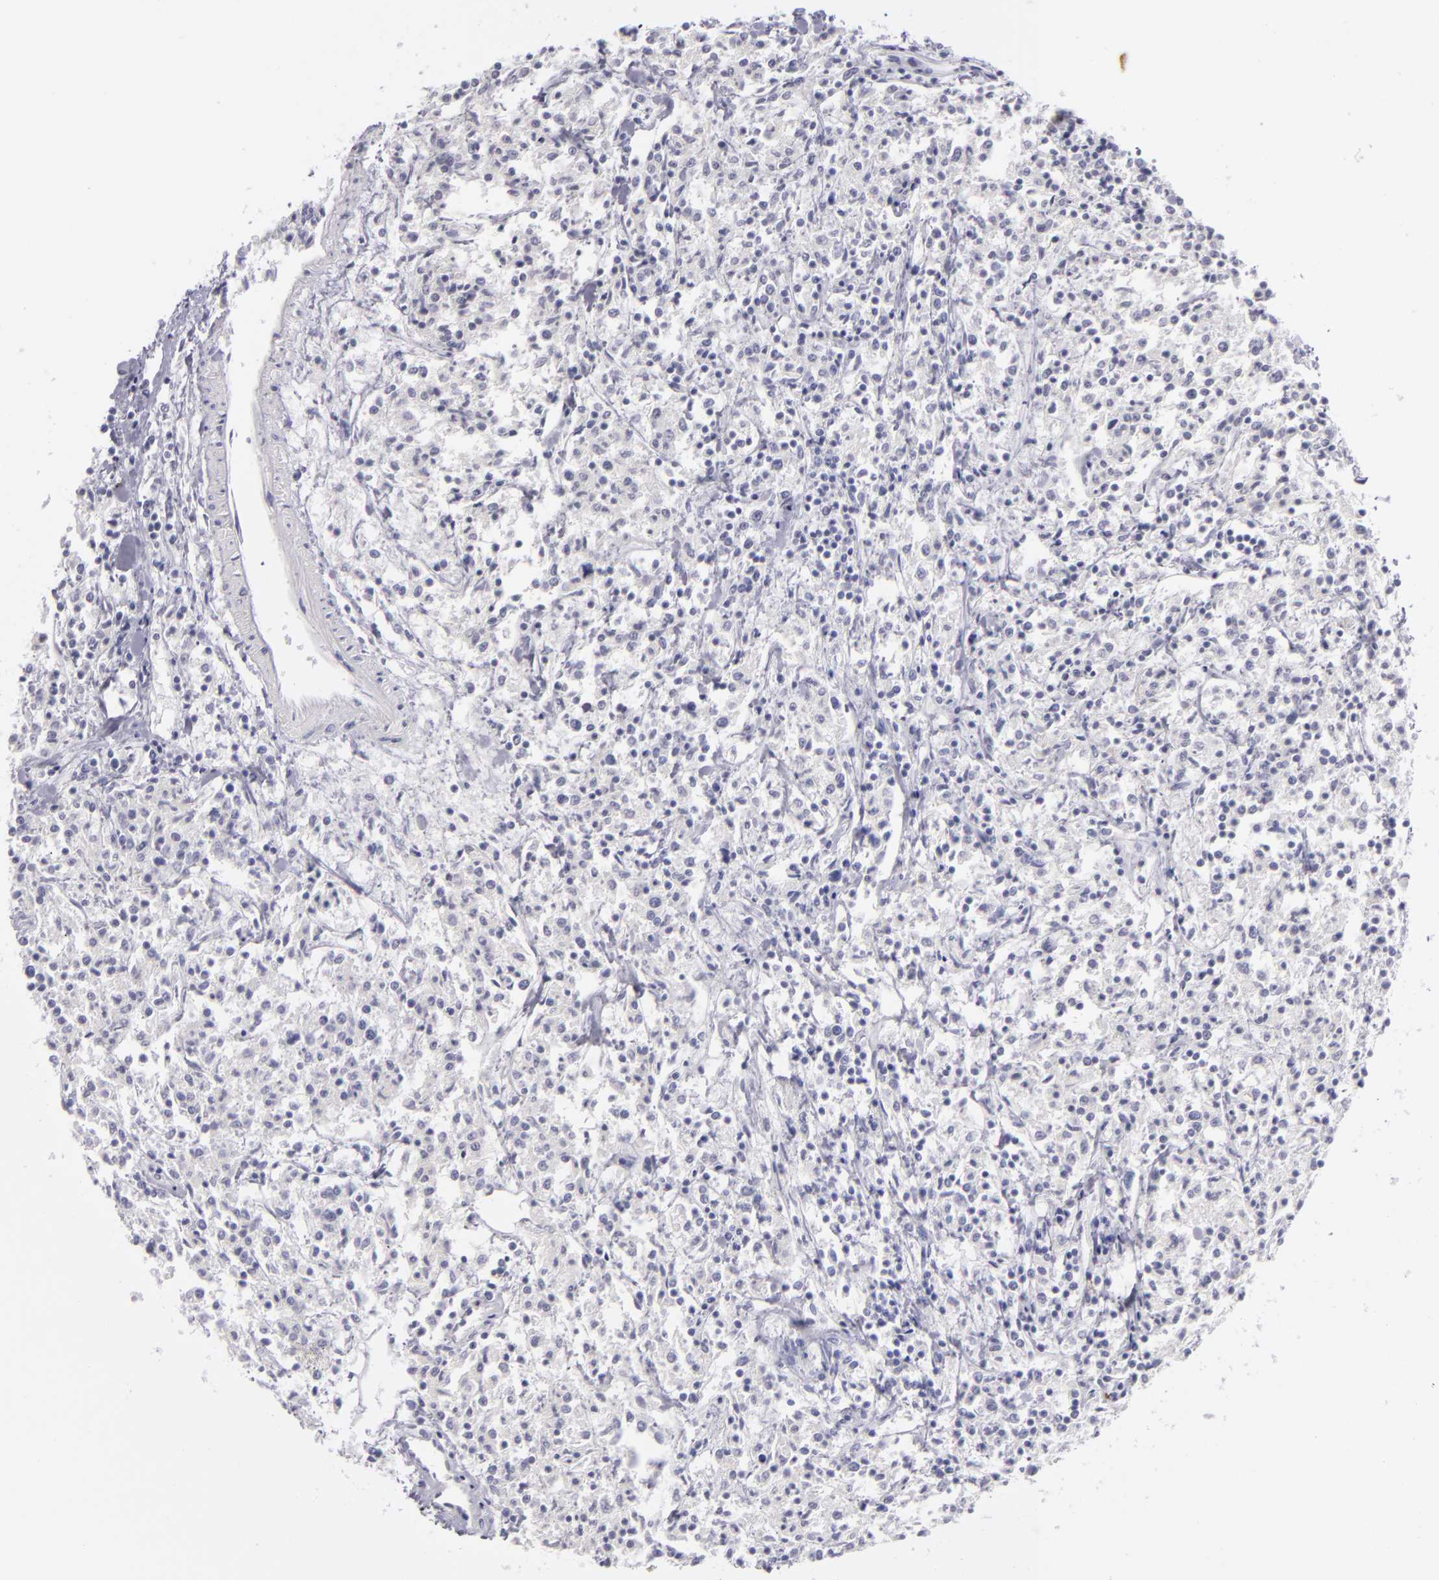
{"staining": {"intensity": "negative", "quantity": "none", "location": "none"}, "tissue": "lymphoma", "cell_type": "Tumor cells", "image_type": "cancer", "snomed": [{"axis": "morphology", "description": "Malignant lymphoma, non-Hodgkin's type, Low grade"}, {"axis": "topography", "description": "Small intestine"}], "caption": "High magnification brightfield microscopy of low-grade malignant lymphoma, non-Hodgkin's type stained with DAB (brown) and counterstained with hematoxylin (blue): tumor cells show no significant staining.", "gene": "TNNC1", "patient": {"sex": "female", "age": 59}}